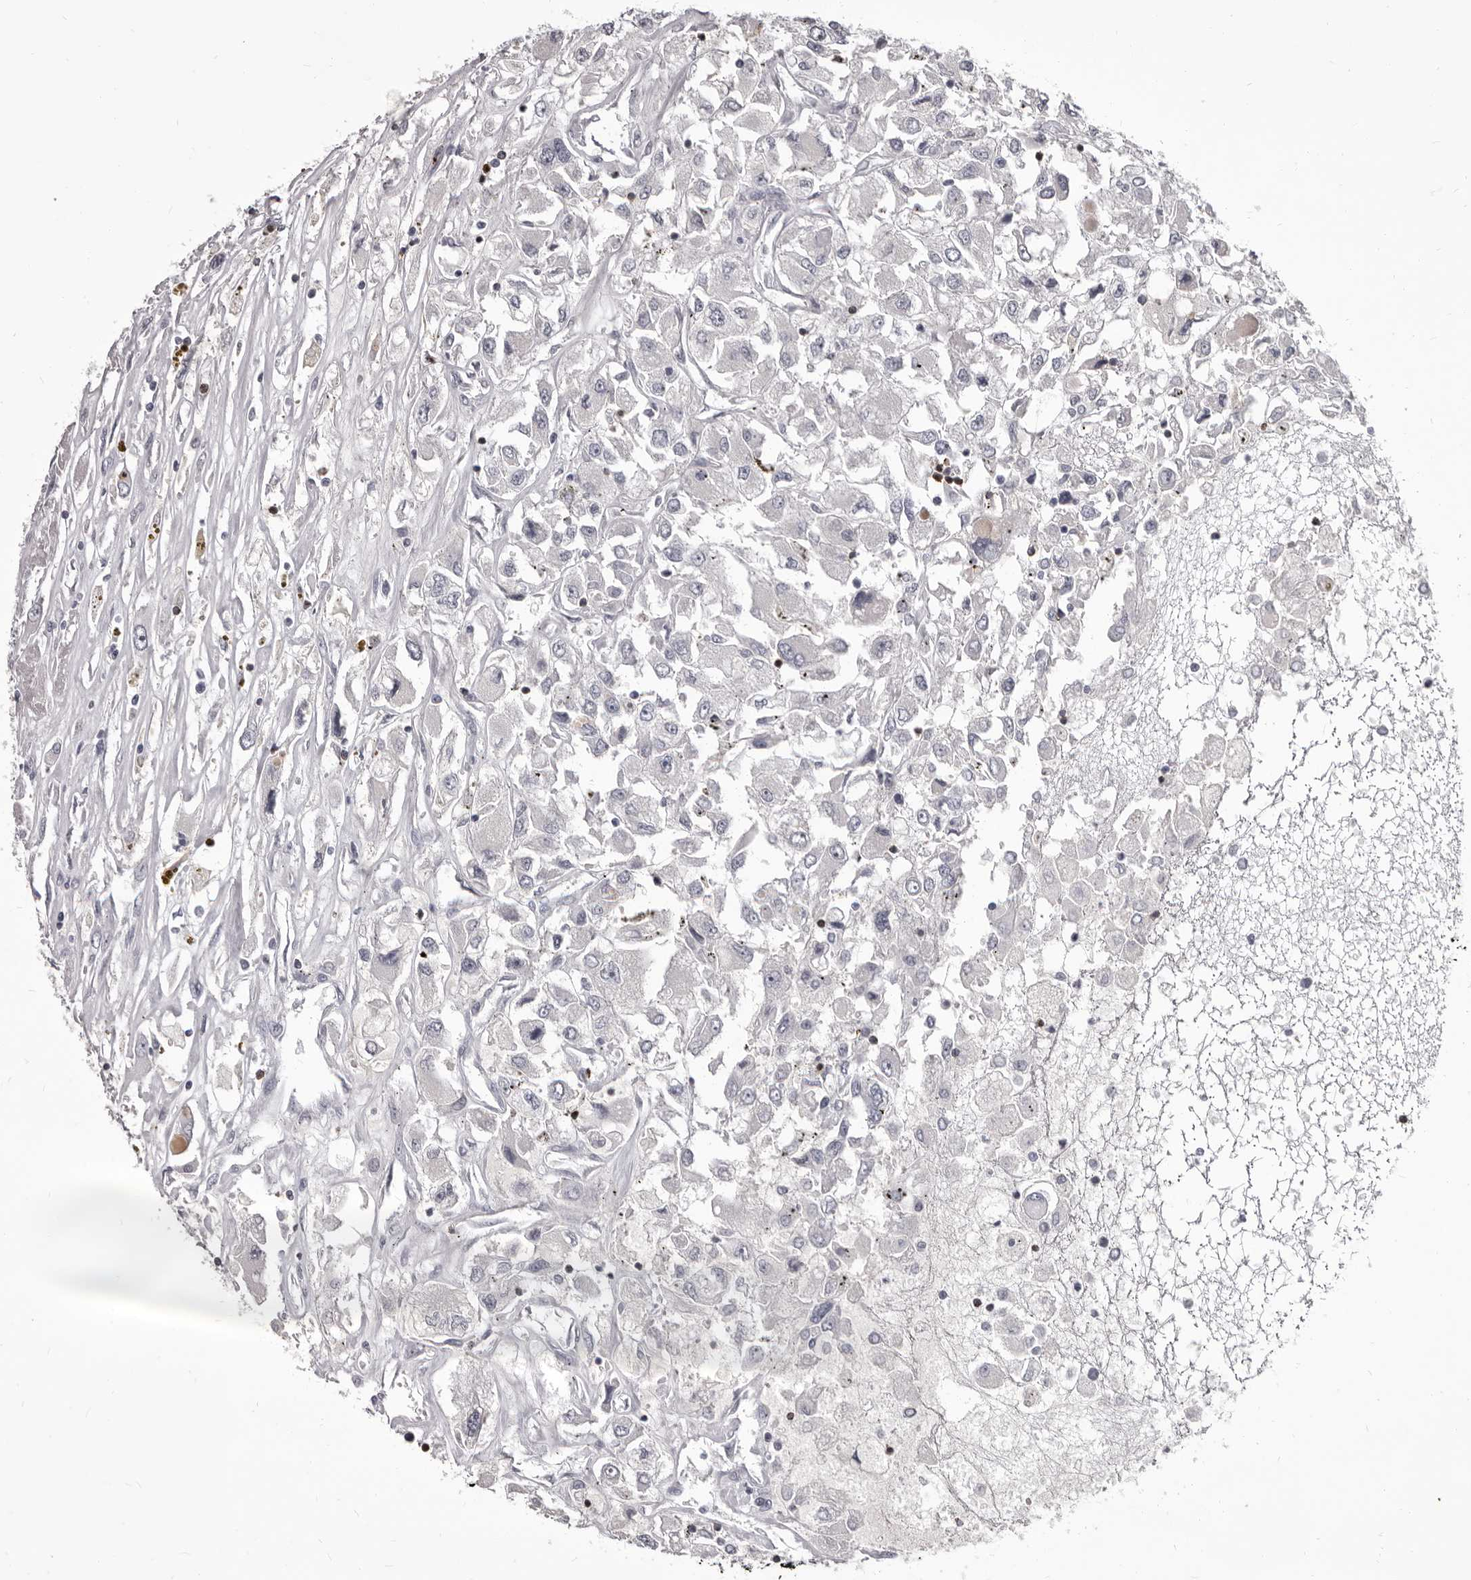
{"staining": {"intensity": "negative", "quantity": "none", "location": "none"}, "tissue": "renal cancer", "cell_type": "Tumor cells", "image_type": "cancer", "snomed": [{"axis": "morphology", "description": "Adenocarcinoma, NOS"}, {"axis": "topography", "description": "Kidney"}], "caption": "Immunohistochemical staining of human renal cancer (adenocarcinoma) displays no significant expression in tumor cells. (DAB (3,3'-diaminobenzidine) immunohistochemistry with hematoxylin counter stain).", "gene": "GZMH", "patient": {"sex": "female", "age": 52}}